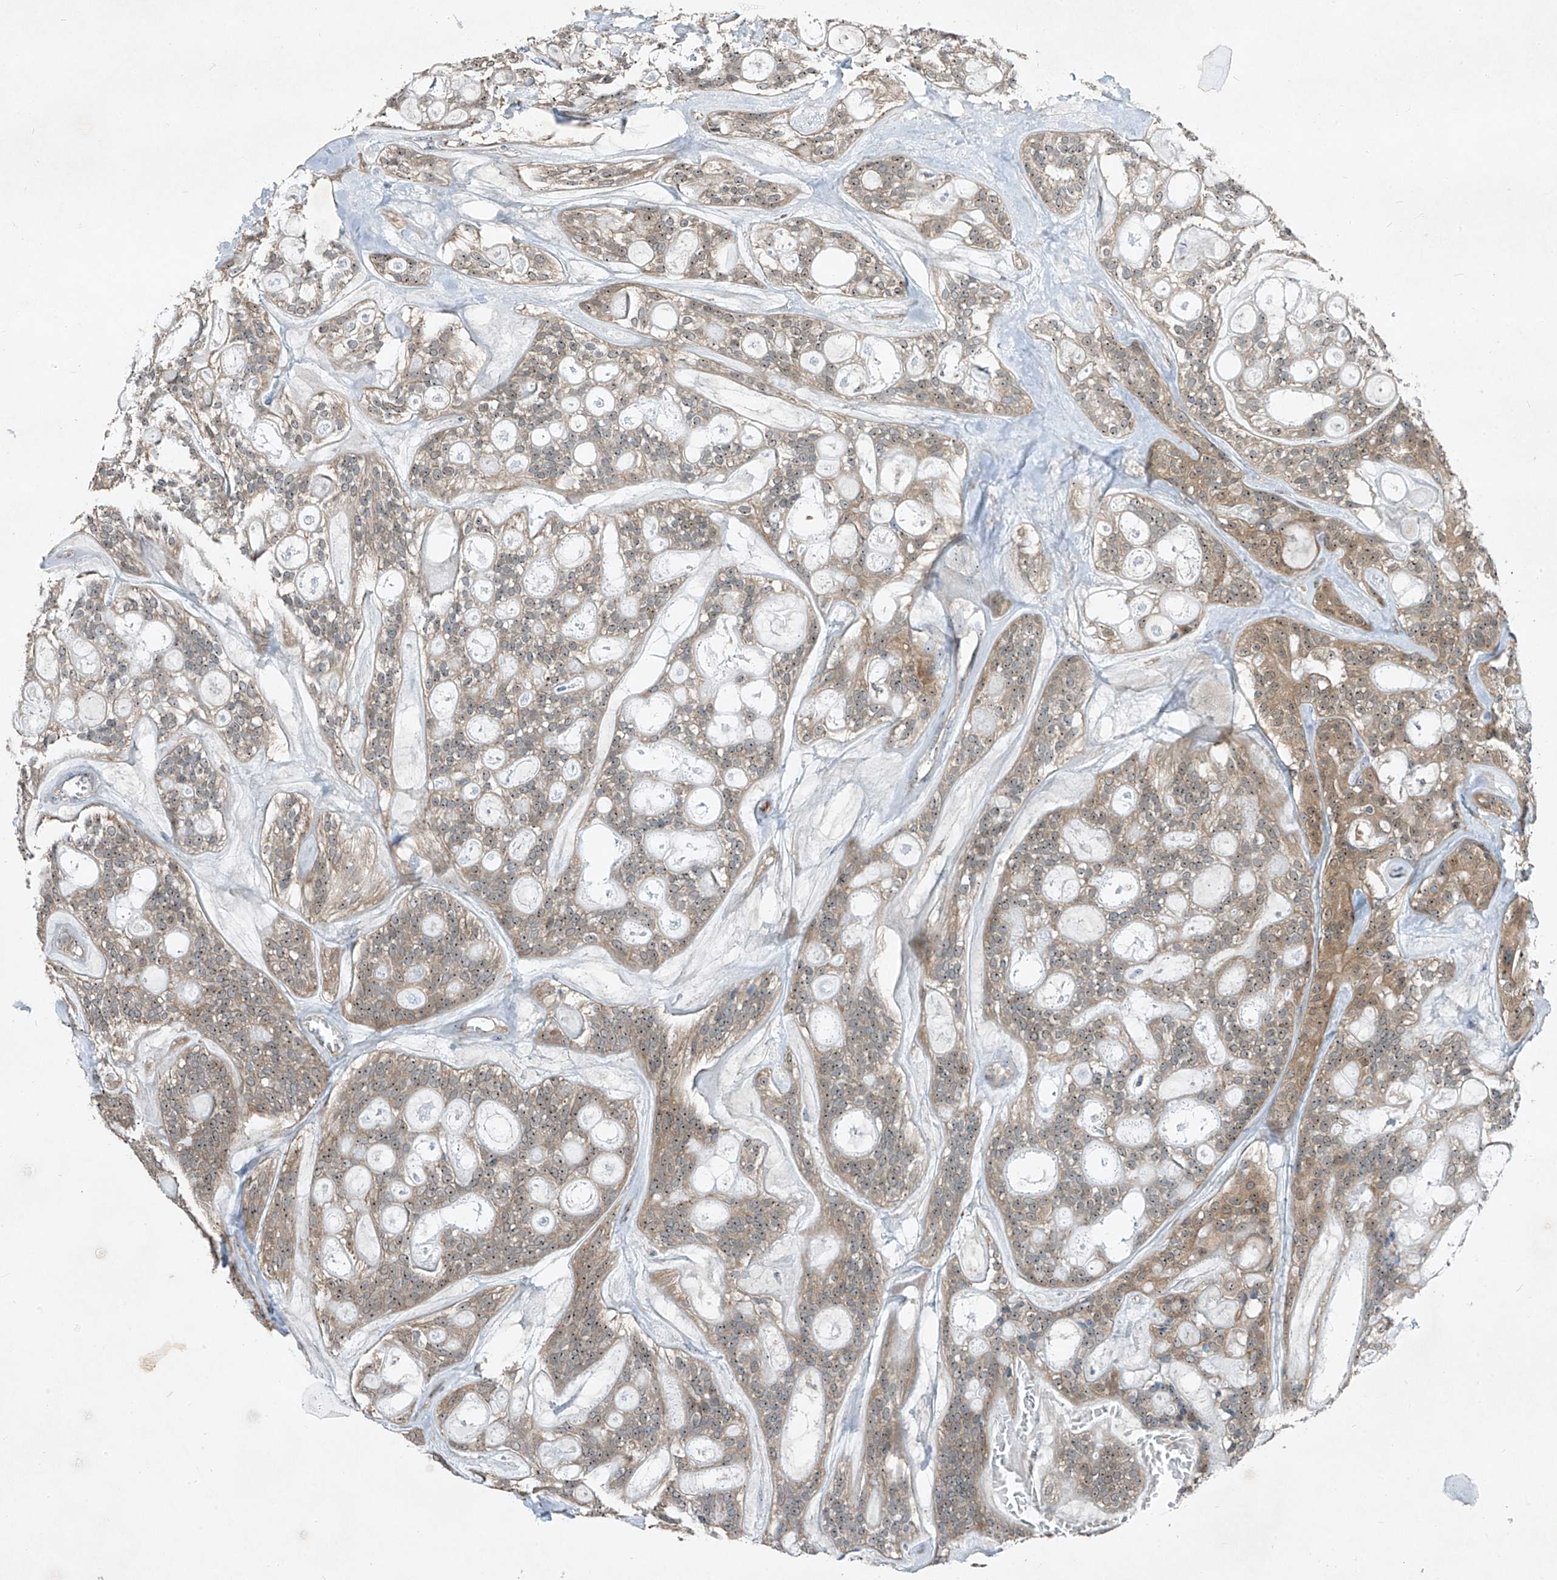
{"staining": {"intensity": "weak", "quantity": "25%-75%", "location": "cytoplasmic/membranous,nuclear"}, "tissue": "head and neck cancer", "cell_type": "Tumor cells", "image_type": "cancer", "snomed": [{"axis": "morphology", "description": "Adenocarcinoma, NOS"}, {"axis": "topography", "description": "Head-Neck"}], "caption": "Weak cytoplasmic/membranous and nuclear expression for a protein is identified in approximately 25%-75% of tumor cells of adenocarcinoma (head and neck) using IHC.", "gene": "PPCS", "patient": {"sex": "male", "age": 66}}